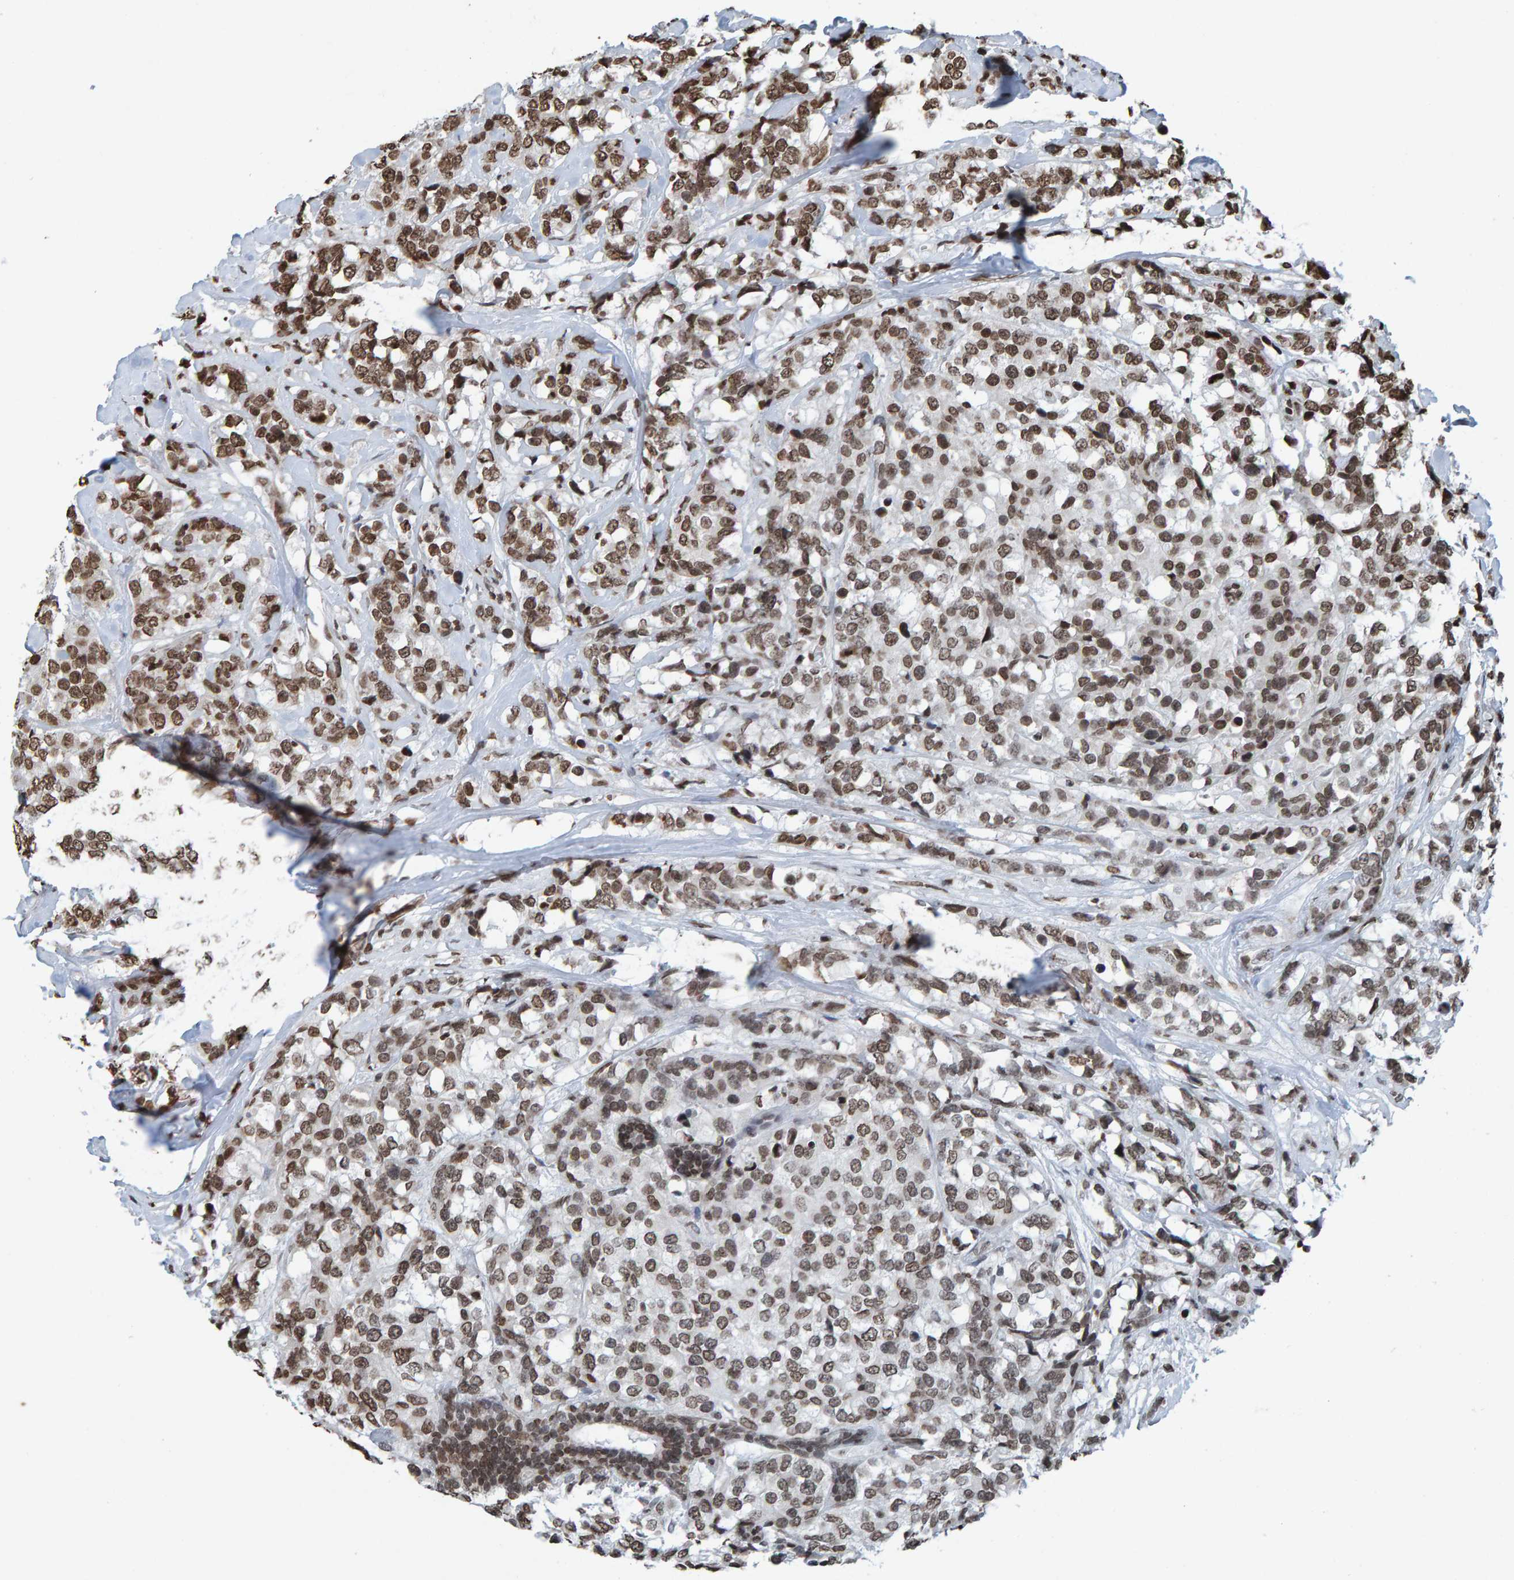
{"staining": {"intensity": "strong", "quantity": "25%-75%", "location": "nuclear"}, "tissue": "breast cancer", "cell_type": "Tumor cells", "image_type": "cancer", "snomed": [{"axis": "morphology", "description": "Lobular carcinoma"}, {"axis": "topography", "description": "Breast"}], "caption": "An immunohistochemistry histopathology image of neoplastic tissue is shown. Protein staining in brown shows strong nuclear positivity in lobular carcinoma (breast) within tumor cells.", "gene": "H2AZ1", "patient": {"sex": "female", "age": 59}}